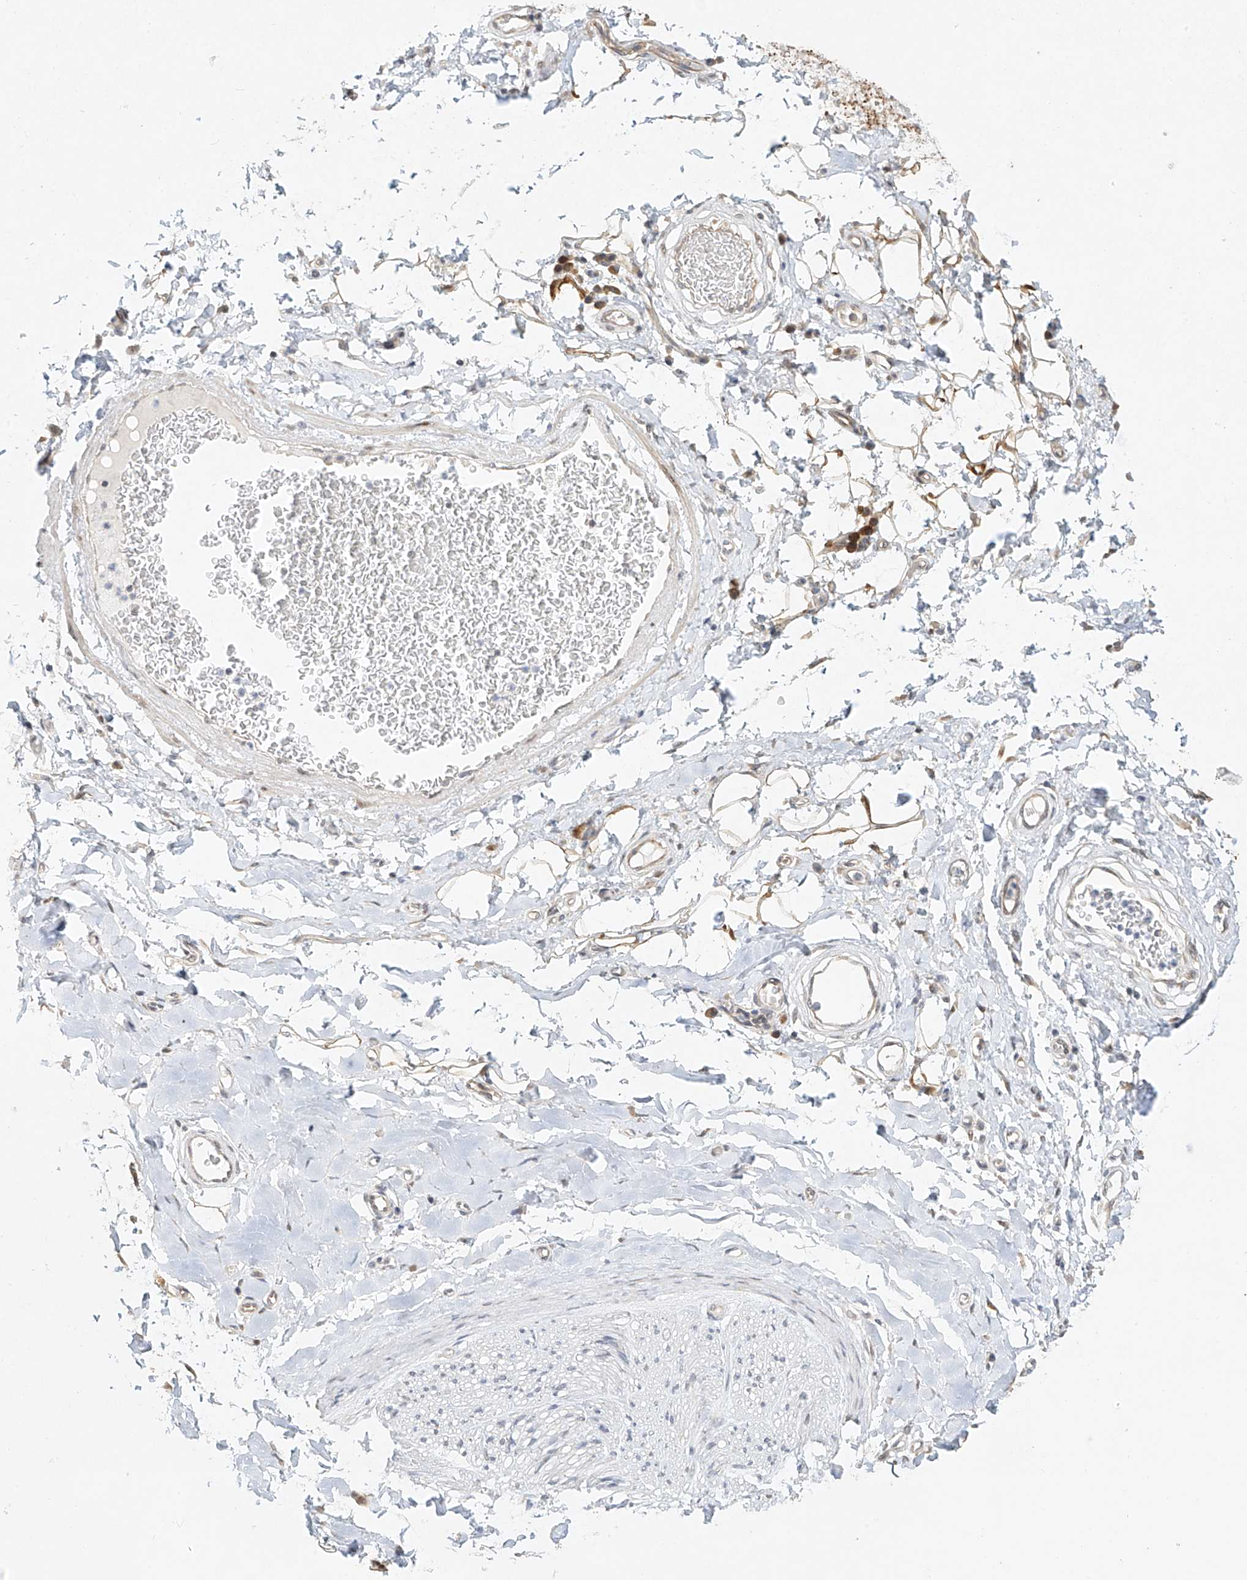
{"staining": {"intensity": "strong", "quantity": ">75%", "location": "cytoplasmic/membranous,nuclear"}, "tissue": "adipose tissue", "cell_type": "Adipocytes", "image_type": "normal", "snomed": [{"axis": "morphology", "description": "Normal tissue, NOS"}, {"axis": "morphology", "description": "Adenocarcinoma, NOS"}, {"axis": "topography", "description": "Stomach, upper"}, {"axis": "topography", "description": "Peripheral nerve tissue"}], "caption": "A high-resolution micrograph shows IHC staining of normal adipose tissue, which demonstrates strong cytoplasmic/membranous,nuclear positivity in approximately >75% of adipocytes.", "gene": "TASP1", "patient": {"sex": "male", "age": 62}}